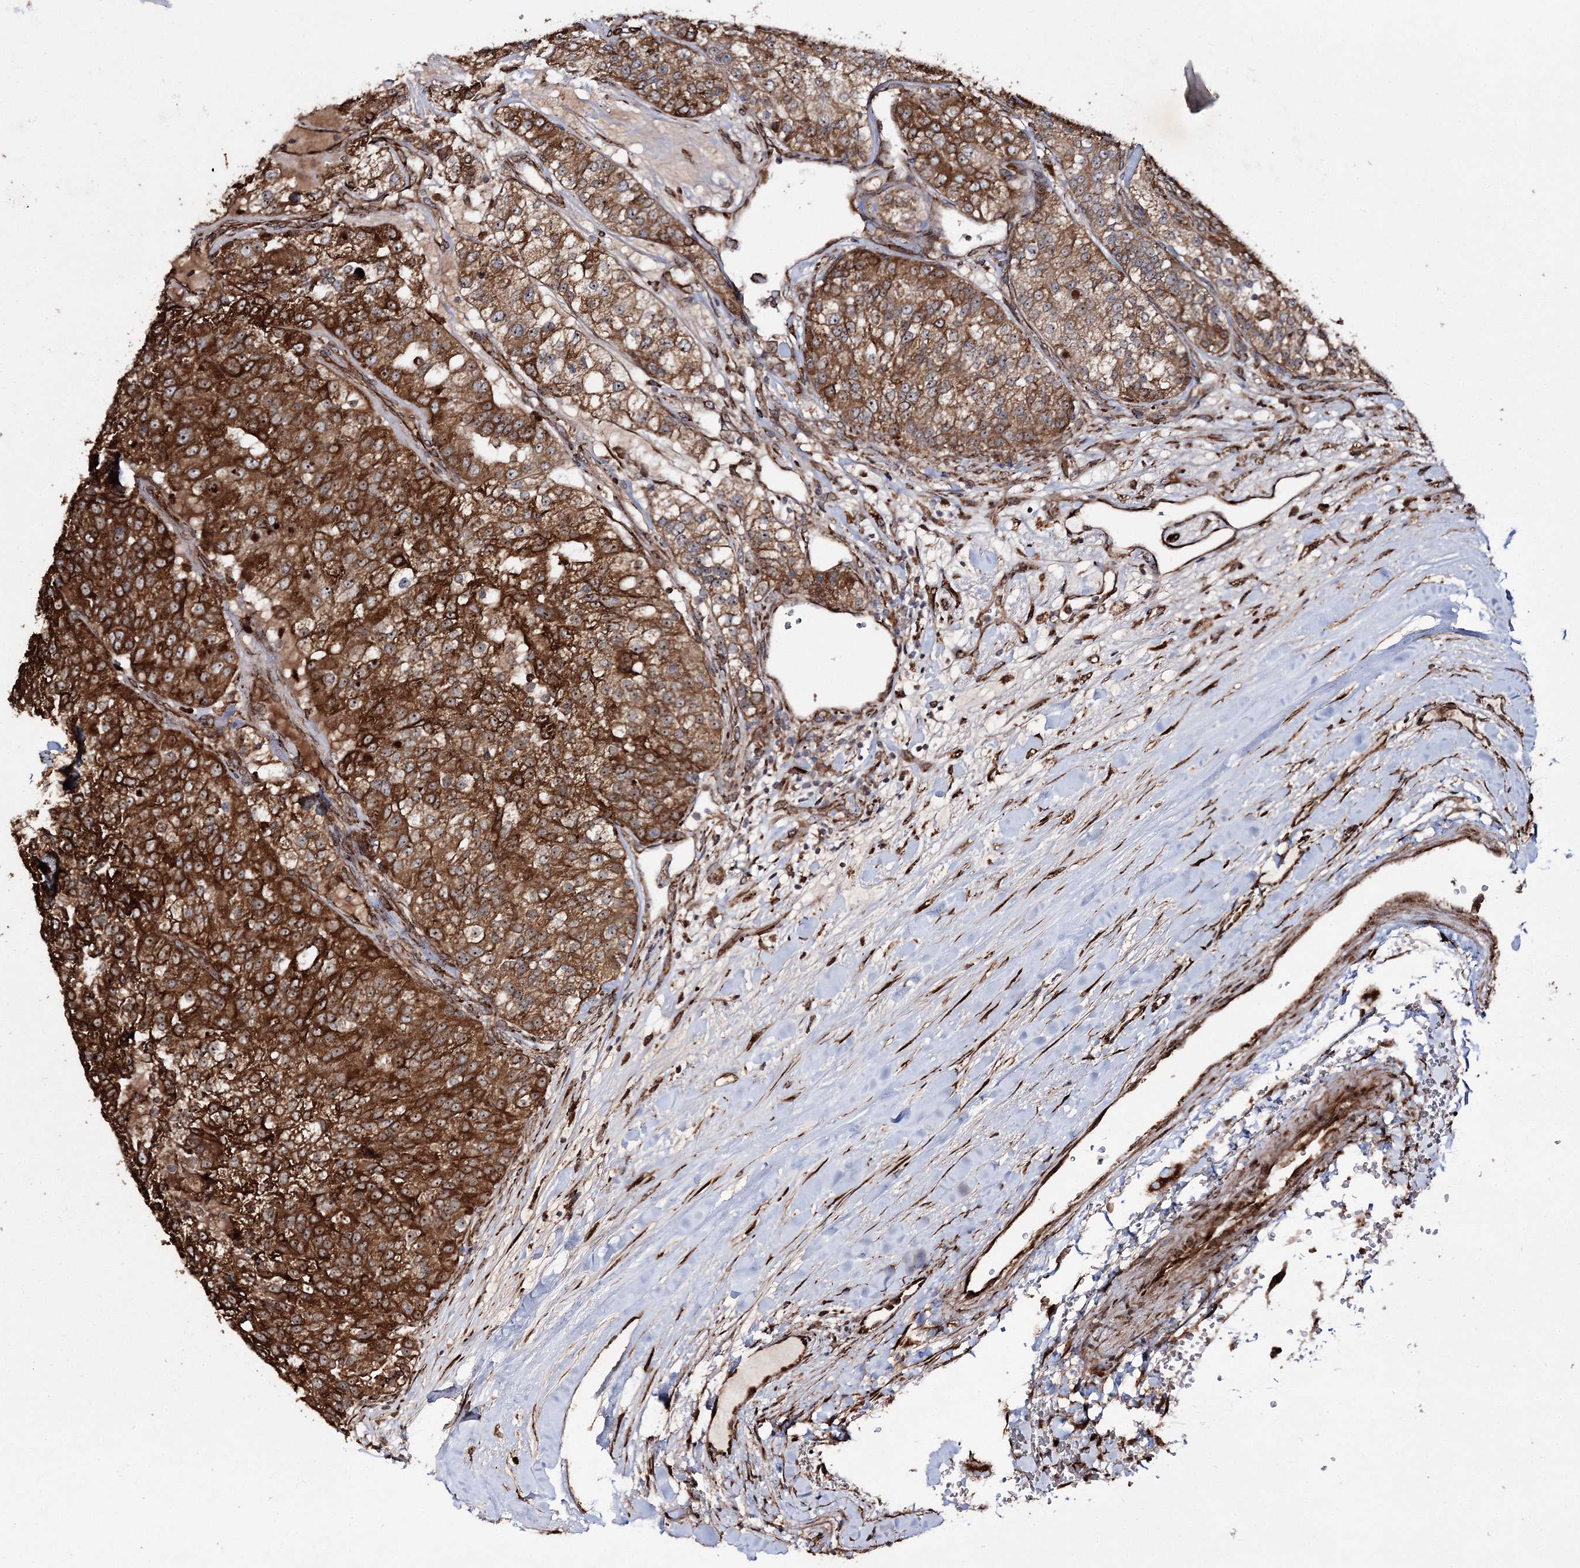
{"staining": {"intensity": "strong", "quantity": ">75%", "location": "cytoplasmic/membranous"}, "tissue": "renal cancer", "cell_type": "Tumor cells", "image_type": "cancer", "snomed": [{"axis": "morphology", "description": "Adenocarcinoma, NOS"}, {"axis": "topography", "description": "Kidney"}], "caption": "IHC (DAB (3,3'-diaminobenzidine)) staining of adenocarcinoma (renal) reveals strong cytoplasmic/membranous protein expression in approximately >75% of tumor cells.", "gene": "SCRN3", "patient": {"sex": "female", "age": 63}}